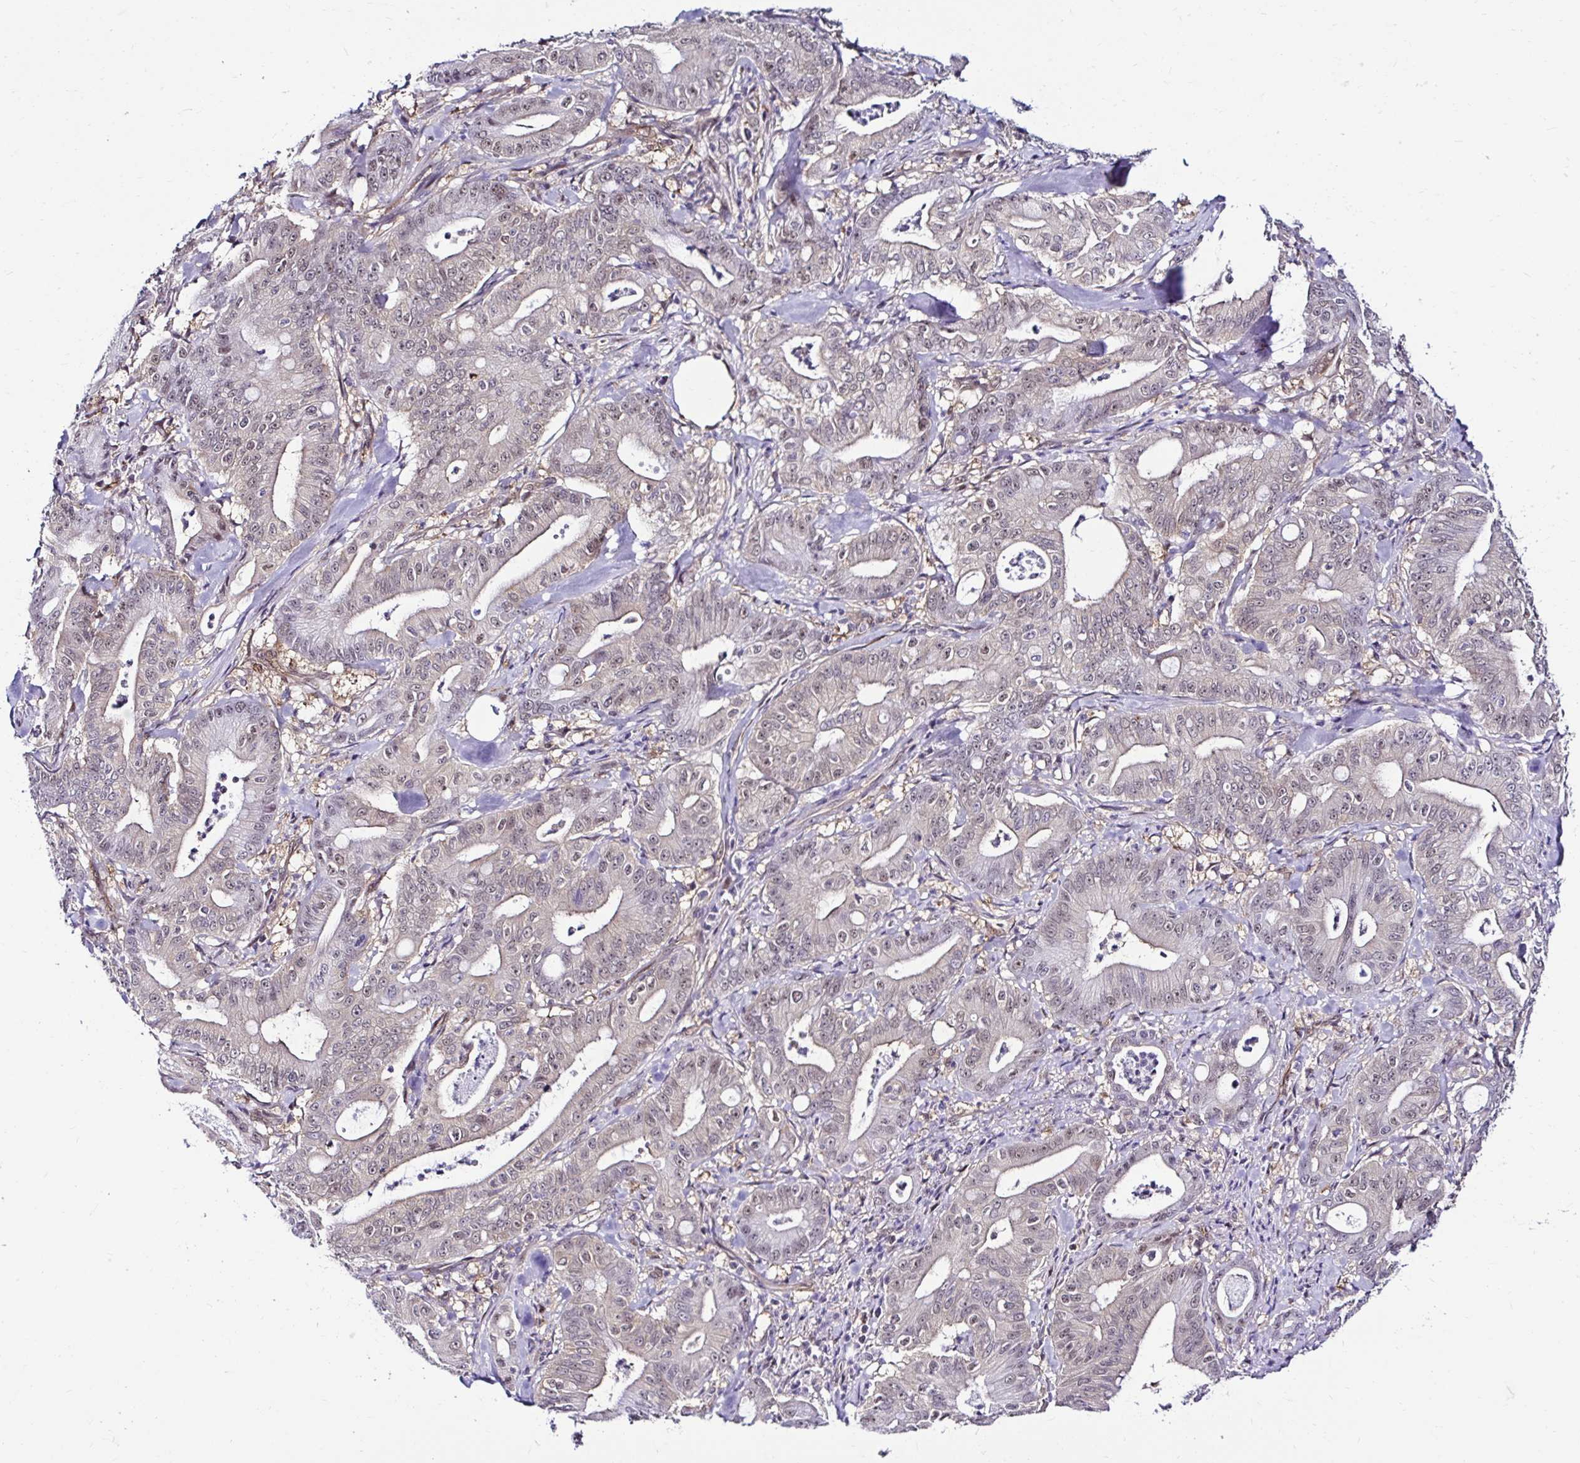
{"staining": {"intensity": "weak", "quantity": "25%-75%", "location": "nuclear"}, "tissue": "pancreatic cancer", "cell_type": "Tumor cells", "image_type": "cancer", "snomed": [{"axis": "morphology", "description": "Adenocarcinoma, NOS"}, {"axis": "topography", "description": "Pancreas"}], "caption": "High-magnification brightfield microscopy of pancreatic adenocarcinoma stained with DAB (3,3'-diaminobenzidine) (brown) and counterstained with hematoxylin (blue). tumor cells exhibit weak nuclear expression is appreciated in approximately25%-75% of cells.", "gene": "PSMD3", "patient": {"sex": "male", "age": 71}}